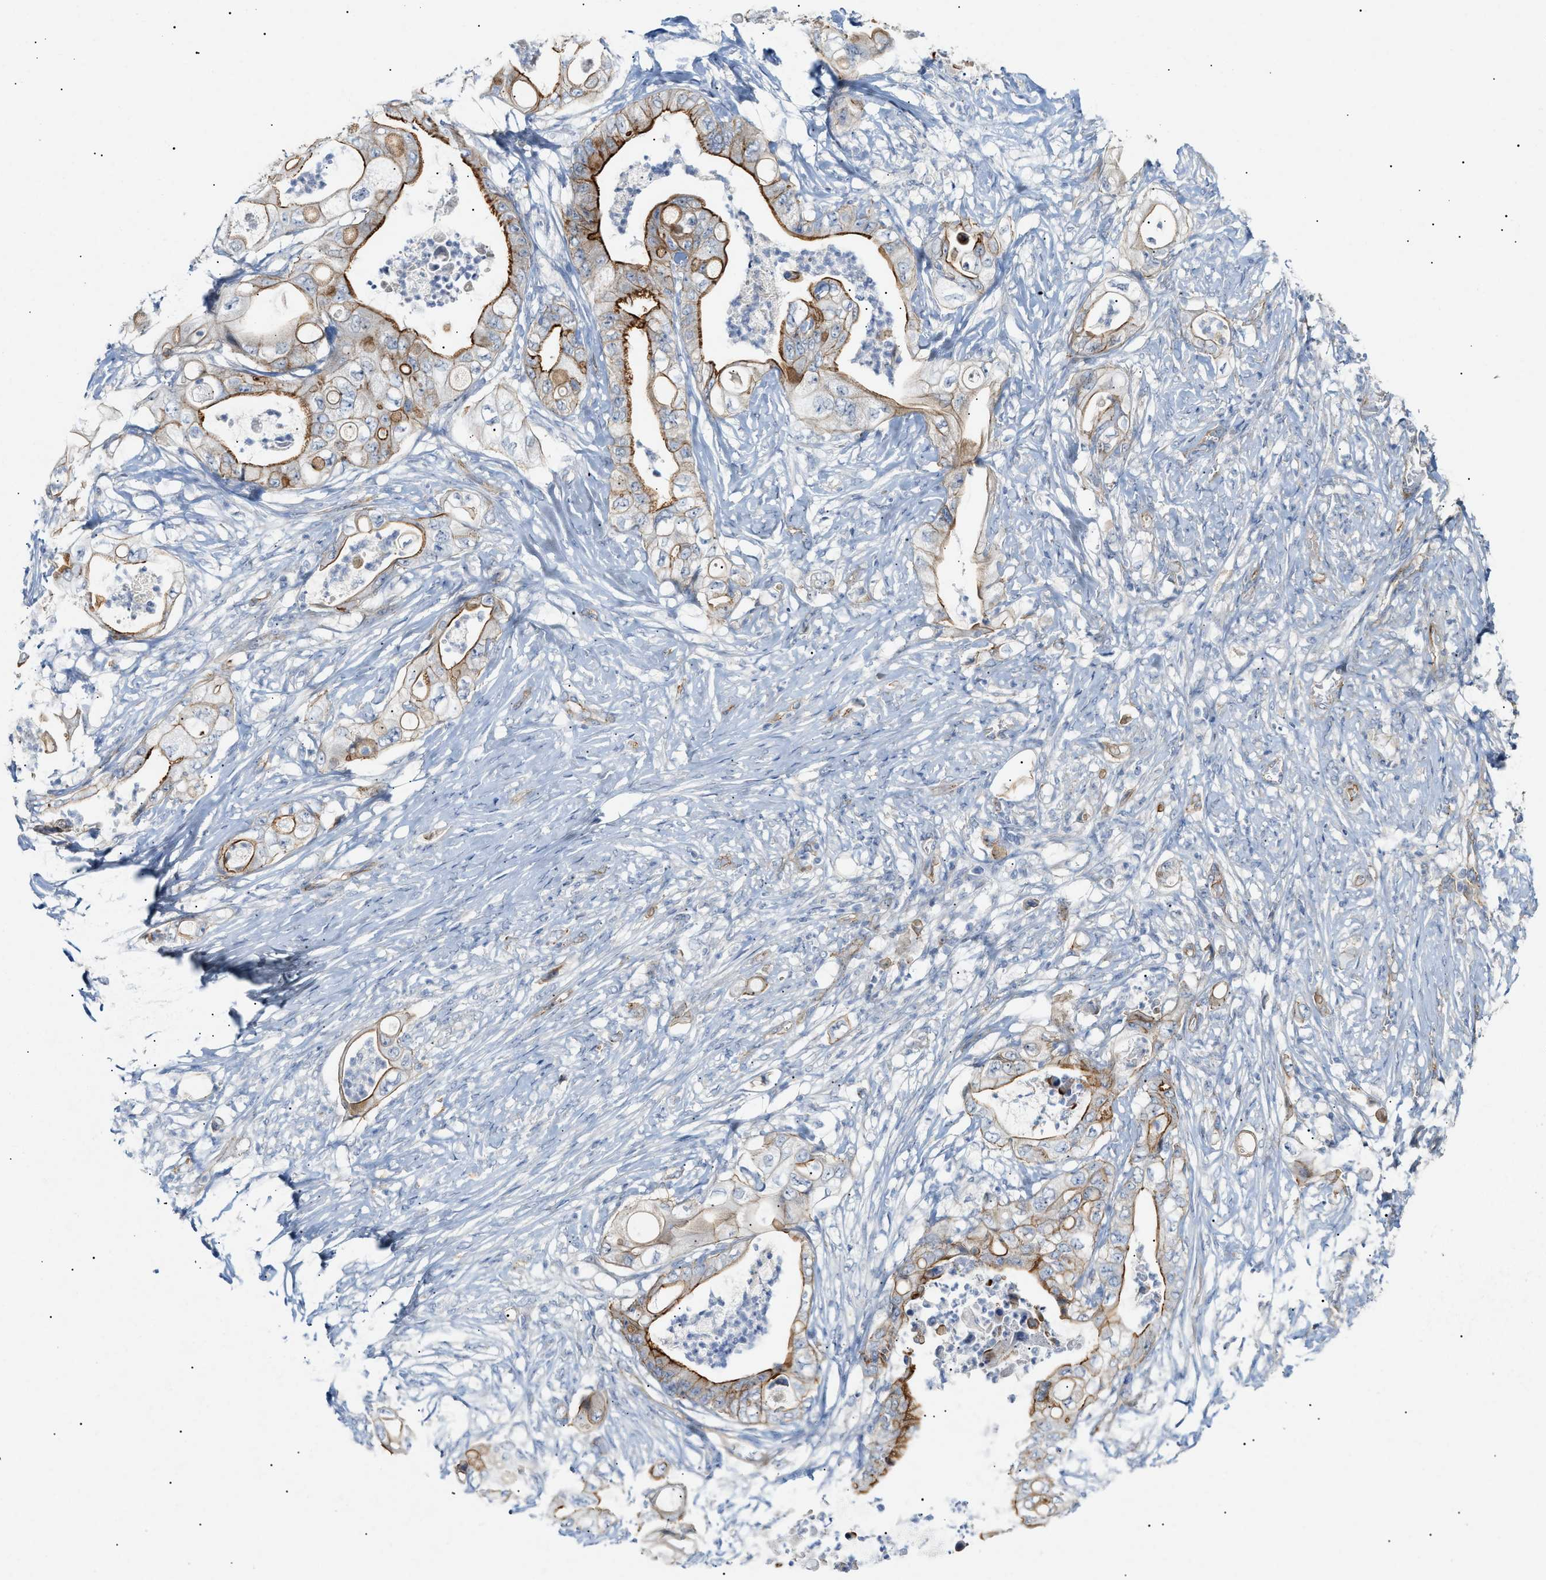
{"staining": {"intensity": "moderate", "quantity": "25%-75%", "location": "cytoplasmic/membranous"}, "tissue": "stomach cancer", "cell_type": "Tumor cells", "image_type": "cancer", "snomed": [{"axis": "morphology", "description": "Adenocarcinoma, NOS"}, {"axis": "topography", "description": "Stomach"}], "caption": "A medium amount of moderate cytoplasmic/membranous positivity is seen in approximately 25%-75% of tumor cells in adenocarcinoma (stomach) tissue.", "gene": "ZFHX2", "patient": {"sex": "female", "age": 73}}